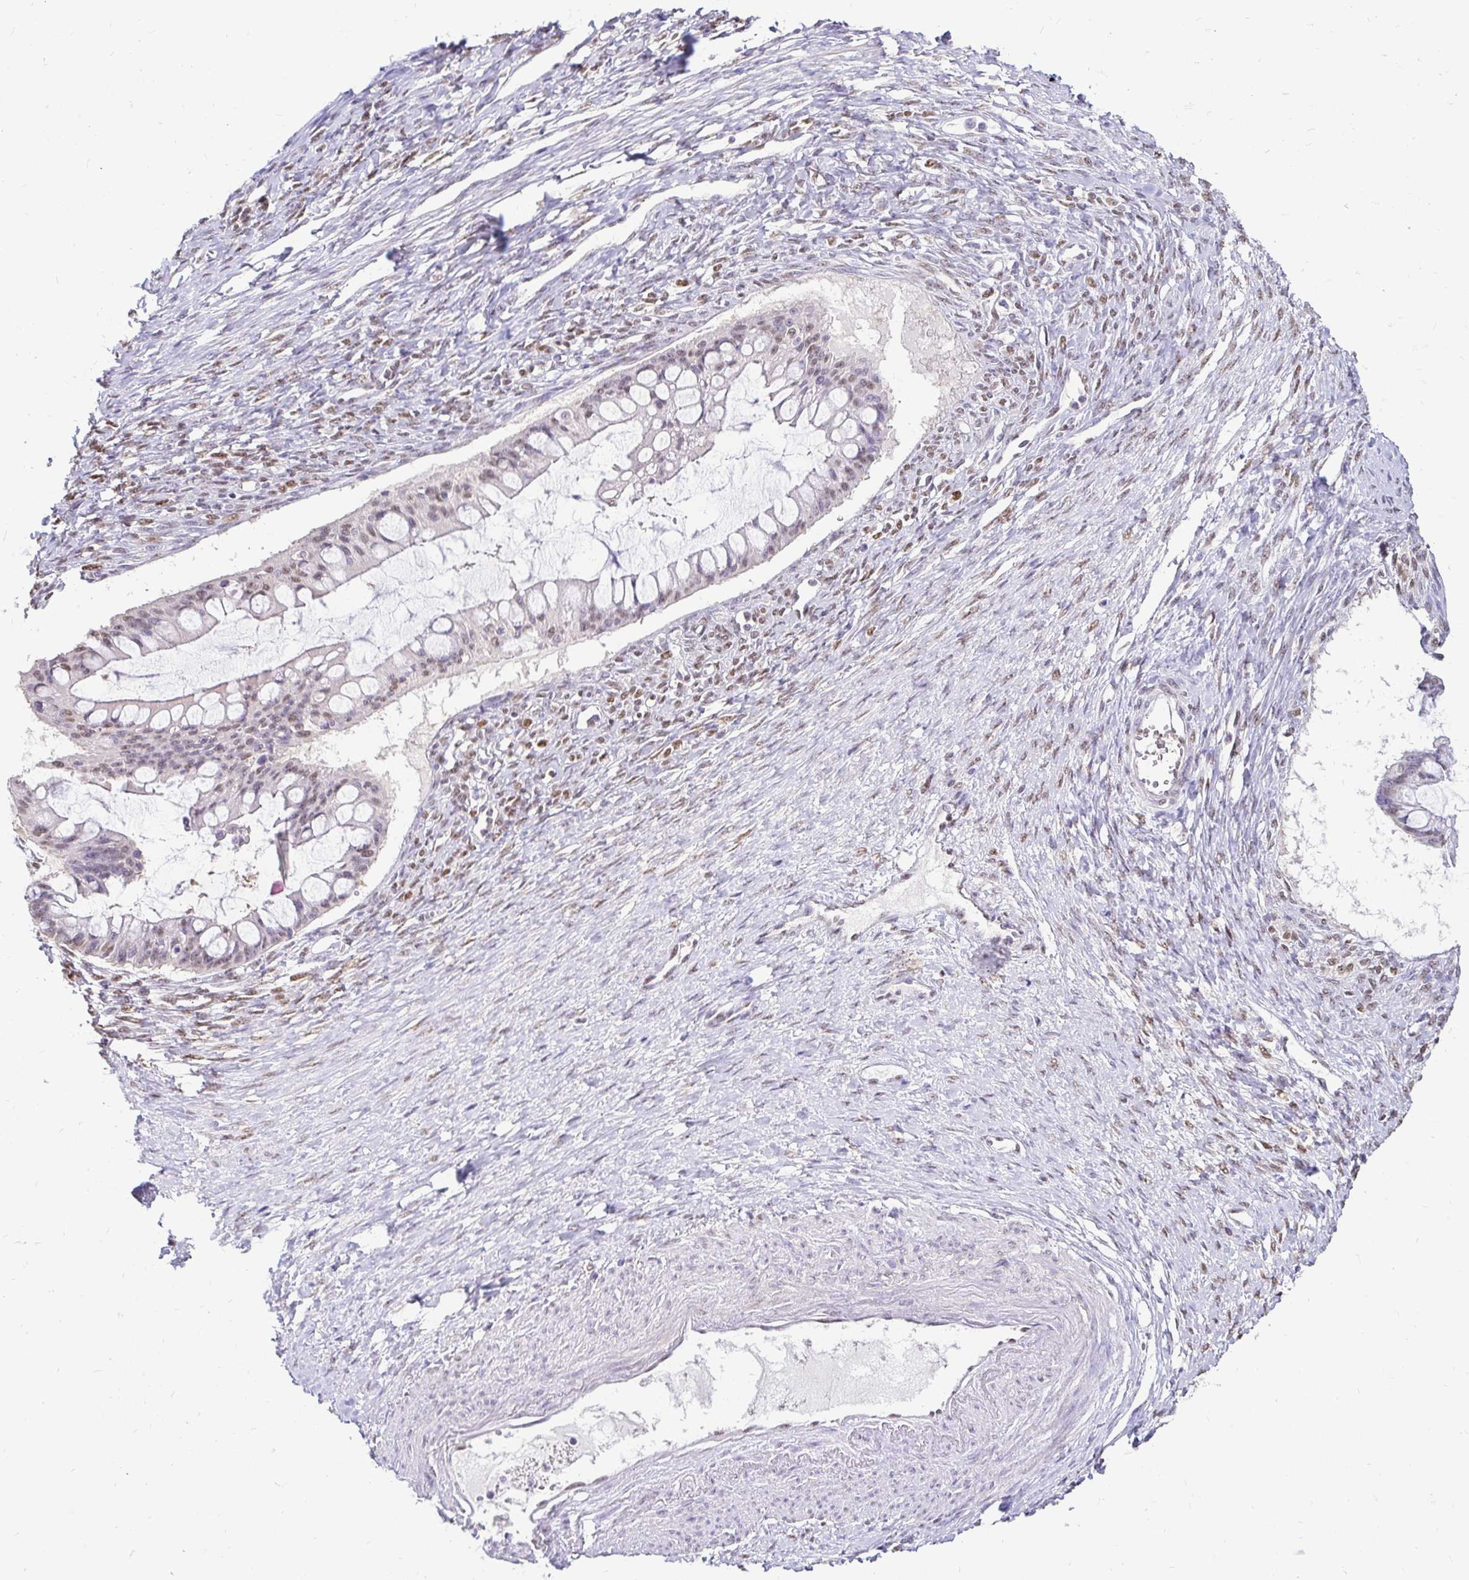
{"staining": {"intensity": "weak", "quantity": "25%-75%", "location": "nuclear"}, "tissue": "ovarian cancer", "cell_type": "Tumor cells", "image_type": "cancer", "snomed": [{"axis": "morphology", "description": "Cystadenocarcinoma, mucinous, NOS"}, {"axis": "topography", "description": "Ovary"}], "caption": "Protein staining of mucinous cystadenocarcinoma (ovarian) tissue reveals weak nuclear positivity in approximately 25%-75% of tumor cells. Nuclei are stained in blue.", "gene": "RIMS4", "patient": {"sex": "female", "age": 73}}